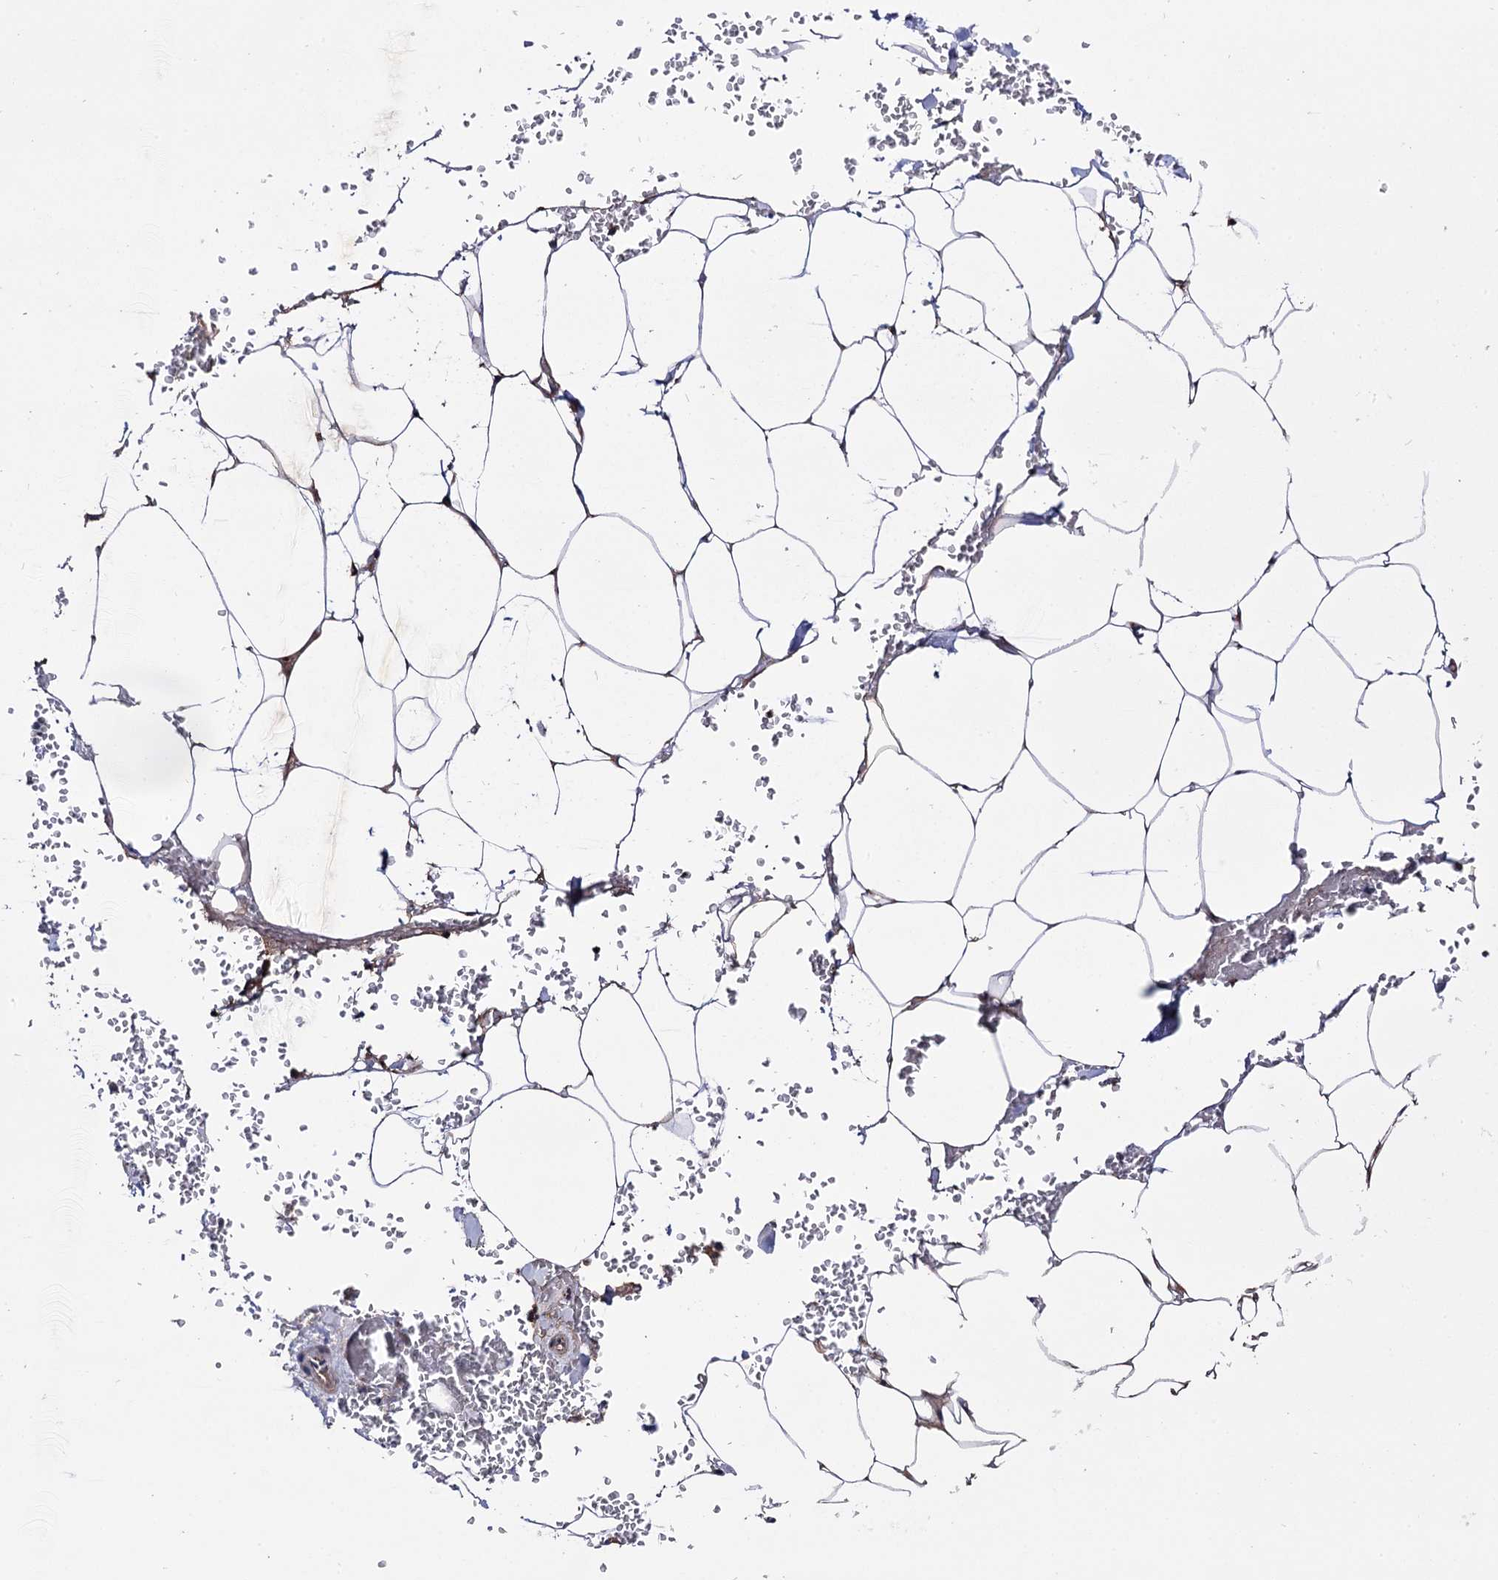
{"staining": {"intensity": "weak", "quantity": "25%-75%", "location": "cytoplasmic/membranous"}, "tissue": "adipose tissue", "cell_type": "Adipocytes", "image_type": "normal", "snomed": [{"axis": "morphology", "description": "Normal tissue, NOS"}, {"axis": "topography", "description": "Gallbladder"}, {"axis": "topography", "description": "Peripheral nerve tissue"}], "caption": "Adipocytes reveal low levels of weak cytoplasmic/membranous positivity in approximately 25%-75% of cells in unremarkable adipose tissue. (Stains: DAB (3,3'-diaminobenzidine) in brown, nuclei in blue, Microscopy: brightfield microscopy at high magnification).", "gene": "IQCH", "patient": {"sex": "male", "age": 38}}